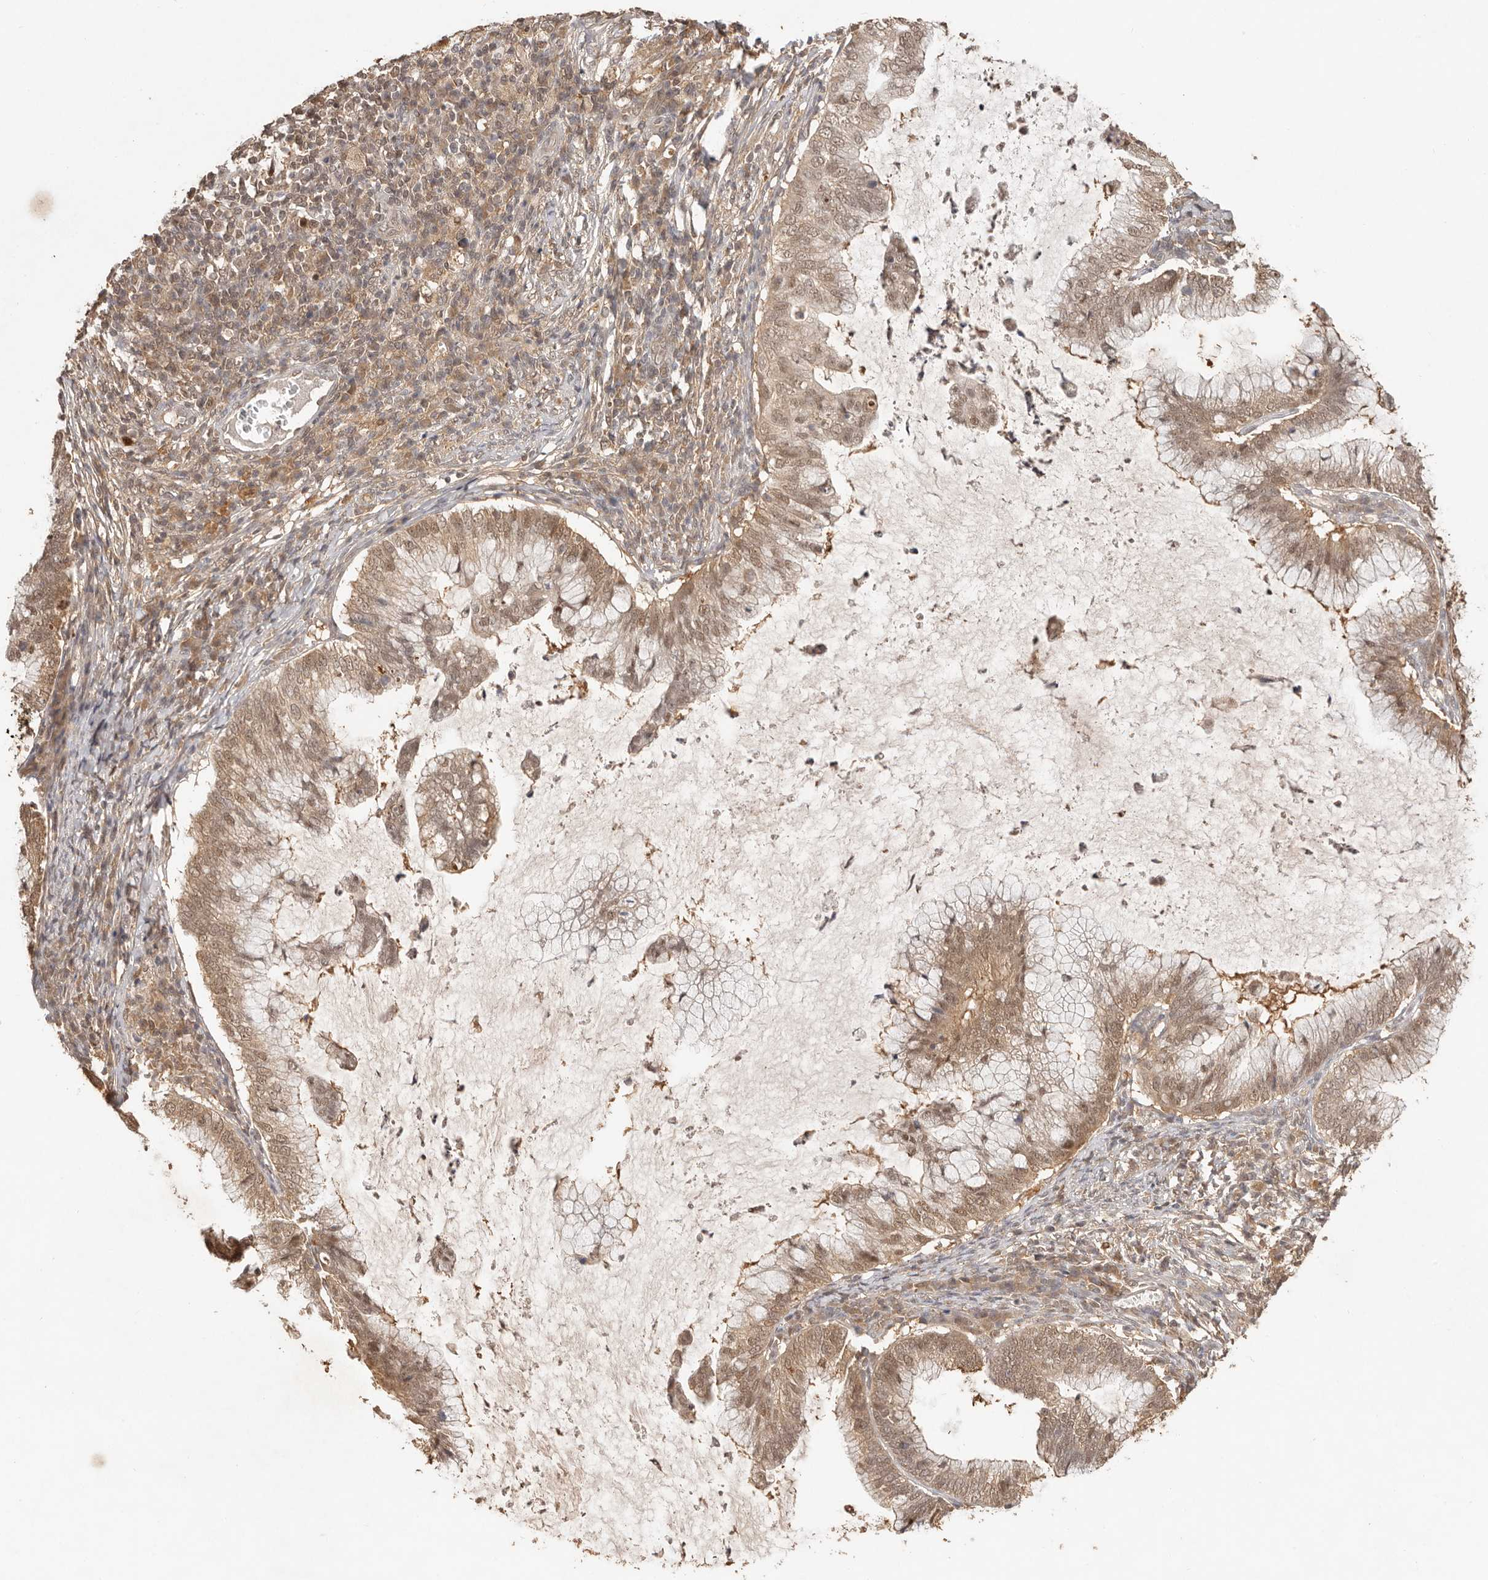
{"staining": {"intensity": "moderate", "quantity": ">75%", "location": "nuclear"}, "tissue": "cervical cancer", "cell_type": "Tumor cells", "image_type": "cancer", "snomed": [{"axis": "morphology", "description": "Adenocarcinoma, NOS"}, {"axis": "topography", "description": "Cervix"}], "caption": "Protein analysis of cervical cancer tissue shows moderate nuclear staining in approximately >75% of tumor cells.", "gene": "PSMA5", "patient": {"sex": "female", "age": 36}}